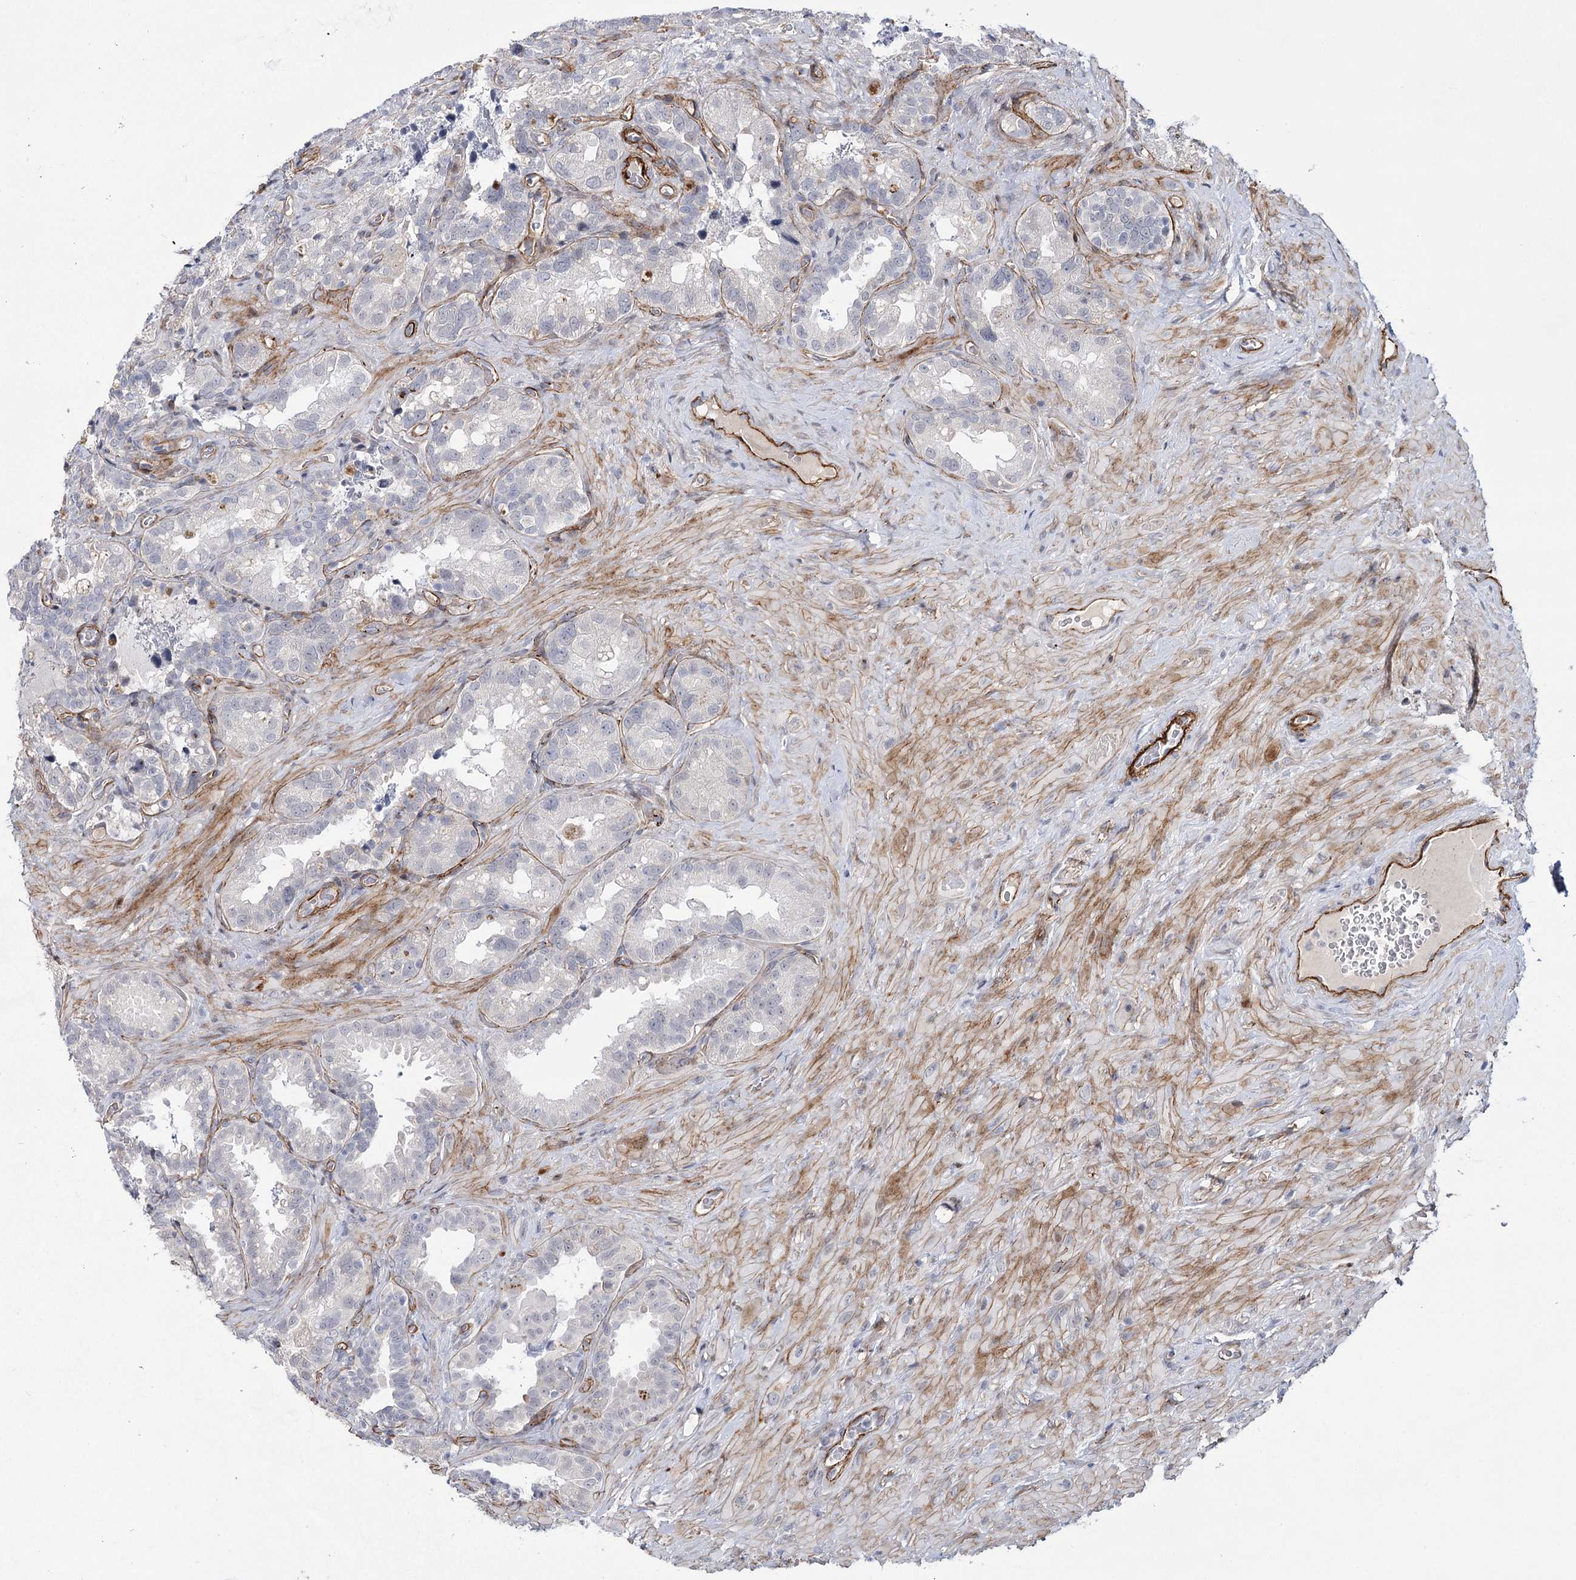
{"staining": {"intensity": "moderate", "quantity": "<25%", "location": "cytoplasmic/membranous"}, "tissue": "seminal vesicle", "cell_type": "Glandular cells", "image_type": "normal", "snomed": [{"axis": "morphology", "description": "Normal tissue, NOS"}, {"axis": "topography", "description": "Seminal veicle"}, {"axis": "topography", "description": "Peripheral nerve tissue"}], "caption": "A histopathology image of human seminal vesicle stained for a protein displays moderate cytoplasmic/membranous brown staining in glandular cells.", "gene": "ATL2", "patient": {"sex": "male", "age": 67}}